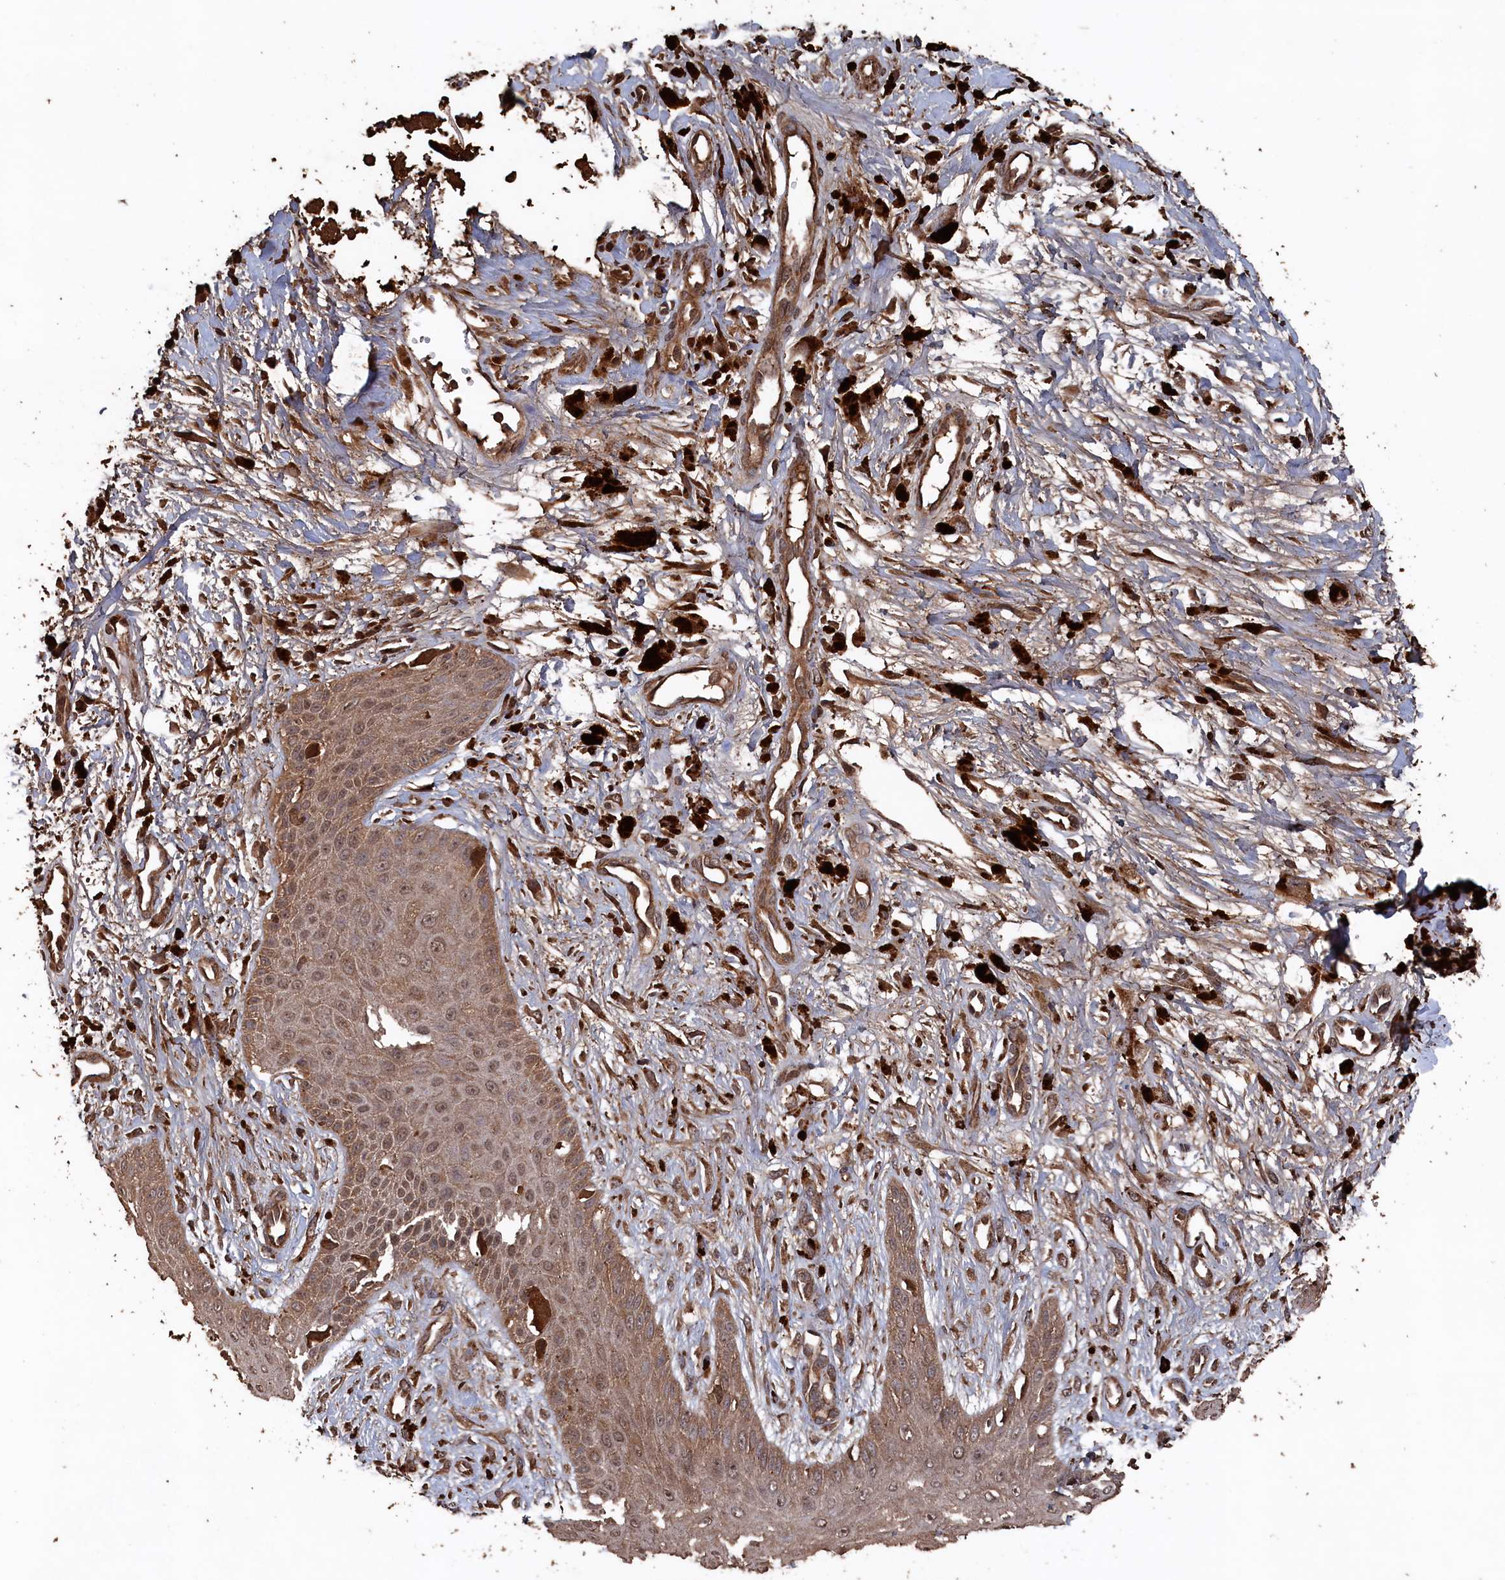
{"staining": {"intensity": "strong", "quantity": ">75%", "location": "cytoplasmic/membranous"}, "tissue": "melanoma", "cell_type": "Tumor cells", "image_type": "cancer", "snomed": [{"axis": "morphology", "description": "Malignant melanoma, NOS"}, {"axis": "topography", "description": "Skin"}], "caption": "Immunohistochemical staining of malignant melanoma demonstrates strong cytoplasmic/membranous protein positivity in approximately >75% of tumor cells.", "gene": "SNX33", "patient": {"sex": "male", "age": 88}}